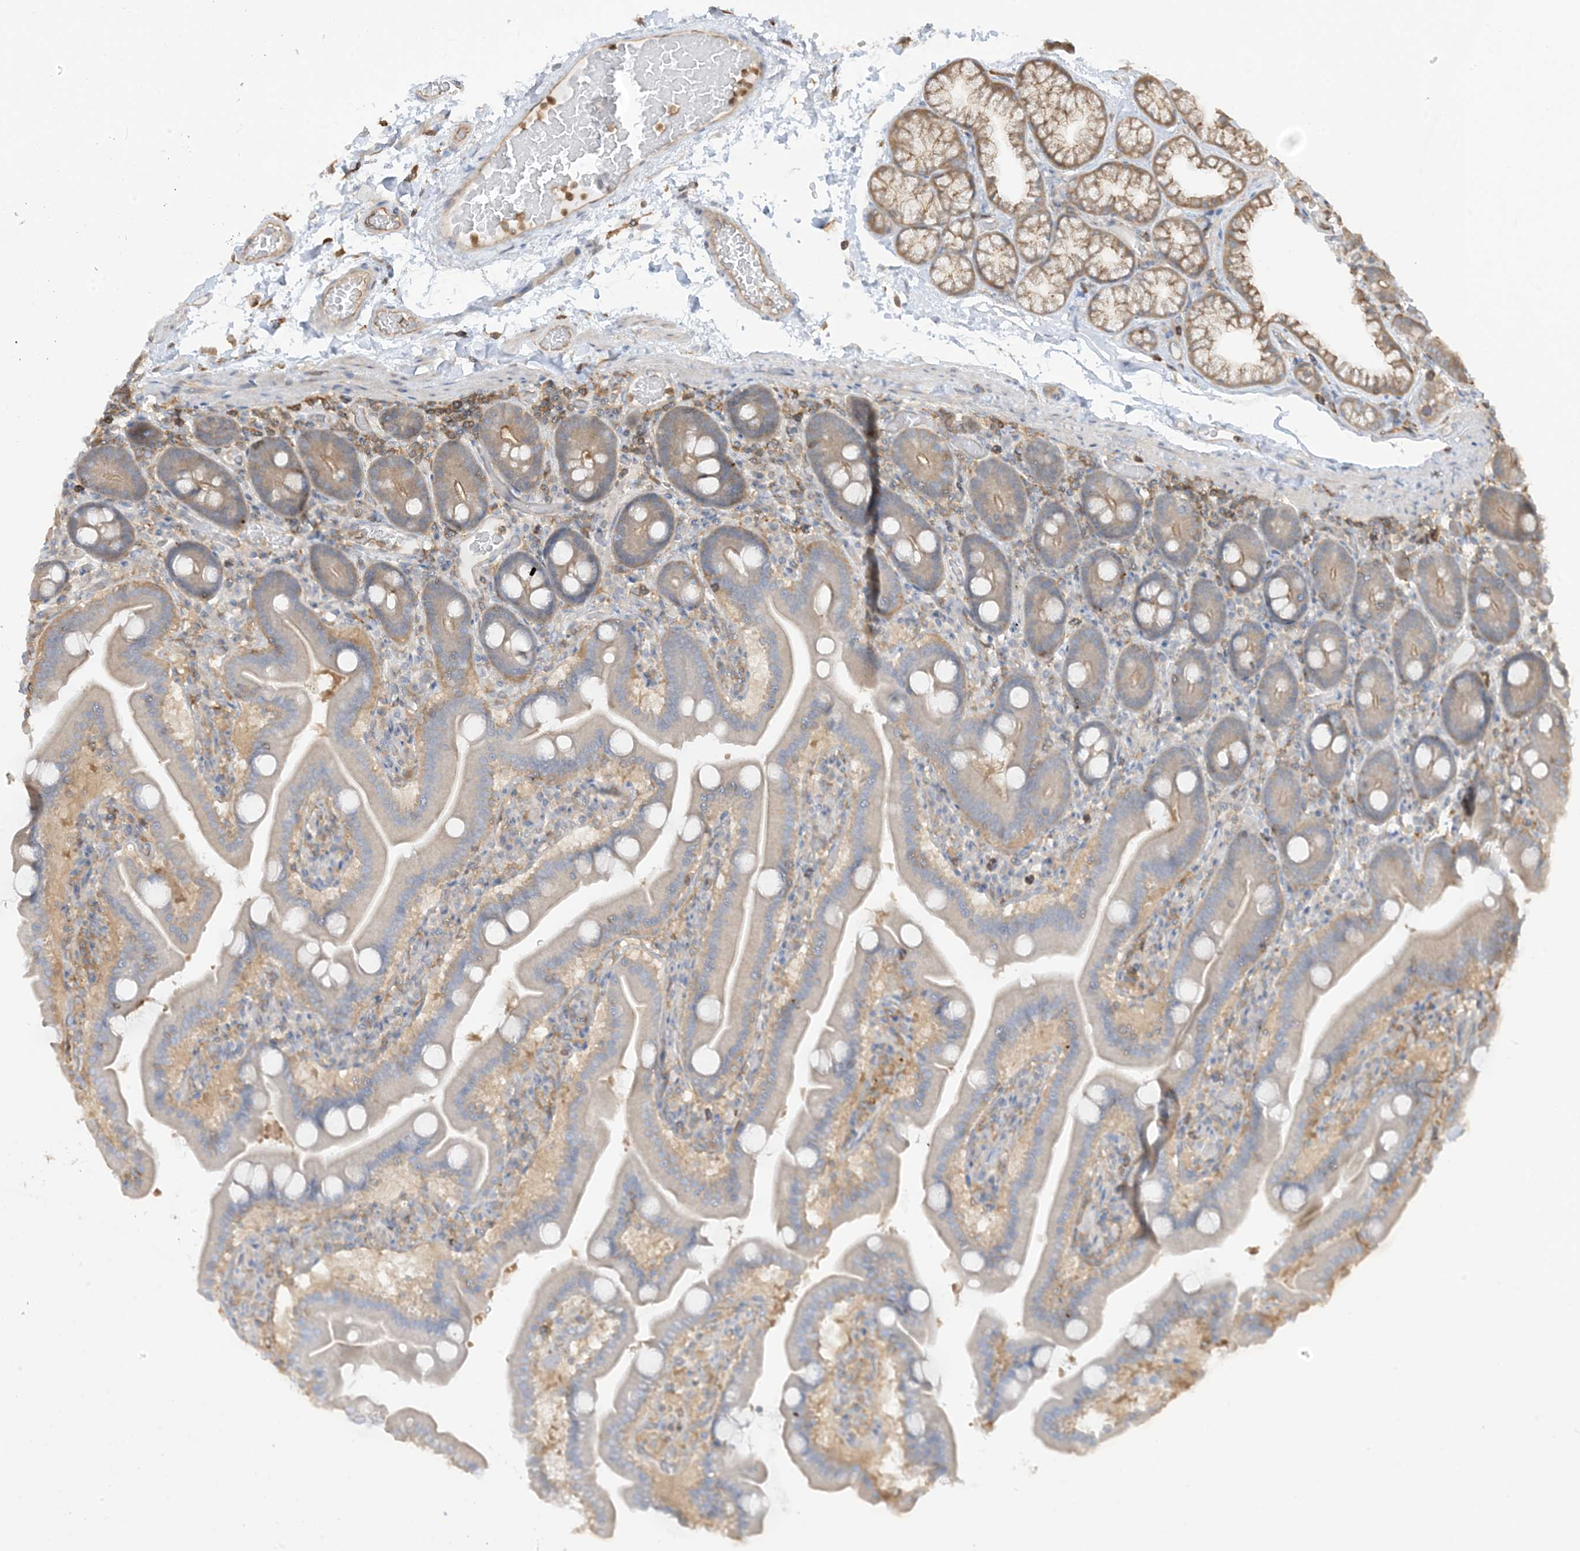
{"staining": {"intensity": "moderate", "quantity": "25%-75%", "location": "cytoplasmic/membranous"}, "tissue": "duodenum", "cell_type": "Glandular cells", "image_type": "normal", "snomed": [{"axis": "morphology", "description": "Normal tissue, NOS"}, {"axis": "topography", "description": "Duodenum"}], "caption": "Glandular cells show medium levels of moderate cytoplasmic/membranous staining in about 25%-75% of cells in unremarkable duodenum.", "gene": "CAPZB", "patient": {"sex": "male", "age": 55}}